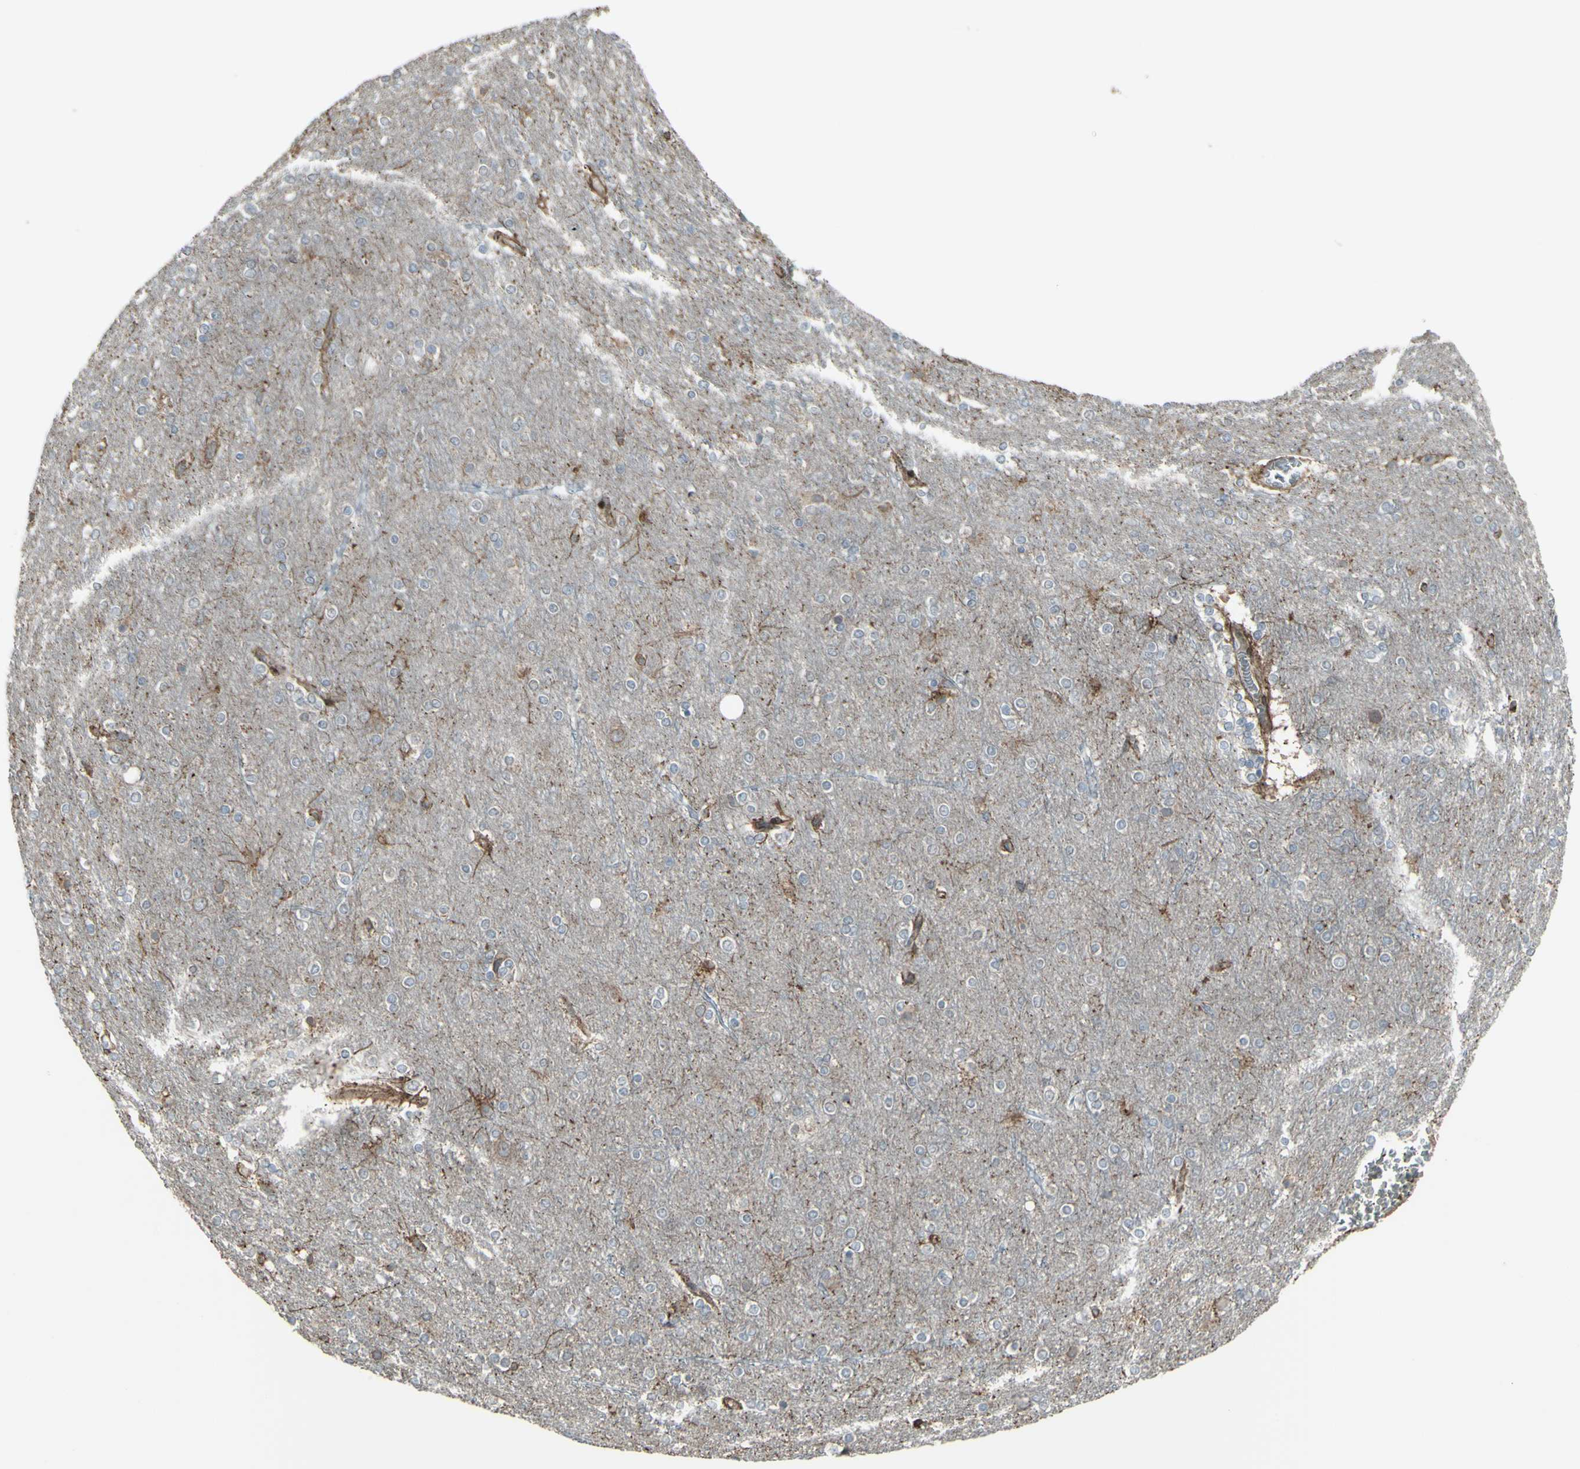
{"staining": {"intensity": "moderate", "quantity": ">75%", "location": "cytoplasmic/membranous"}, "tissue": "cerebral cortex", "cell_type": "Endothelial cells", "image_type": "normal", "snomed": [{"axis": "morphology", "description": "Normal tissue, NOS"}, {"axis": "topography", "description": "Cerebral cortex"}], "caption": "Cerebral cortex was stained to show a protein in brown. There is medium levels of moderate cytoplasmic/membranous expression in about >75% of endothelial cells. The protein is stained brown, and the nuclei are stained in blue (DAB IHC with brightfield microscopy, high magnification).", "gene": "SMO", "patient": {"sex": "female", "age": 54}}